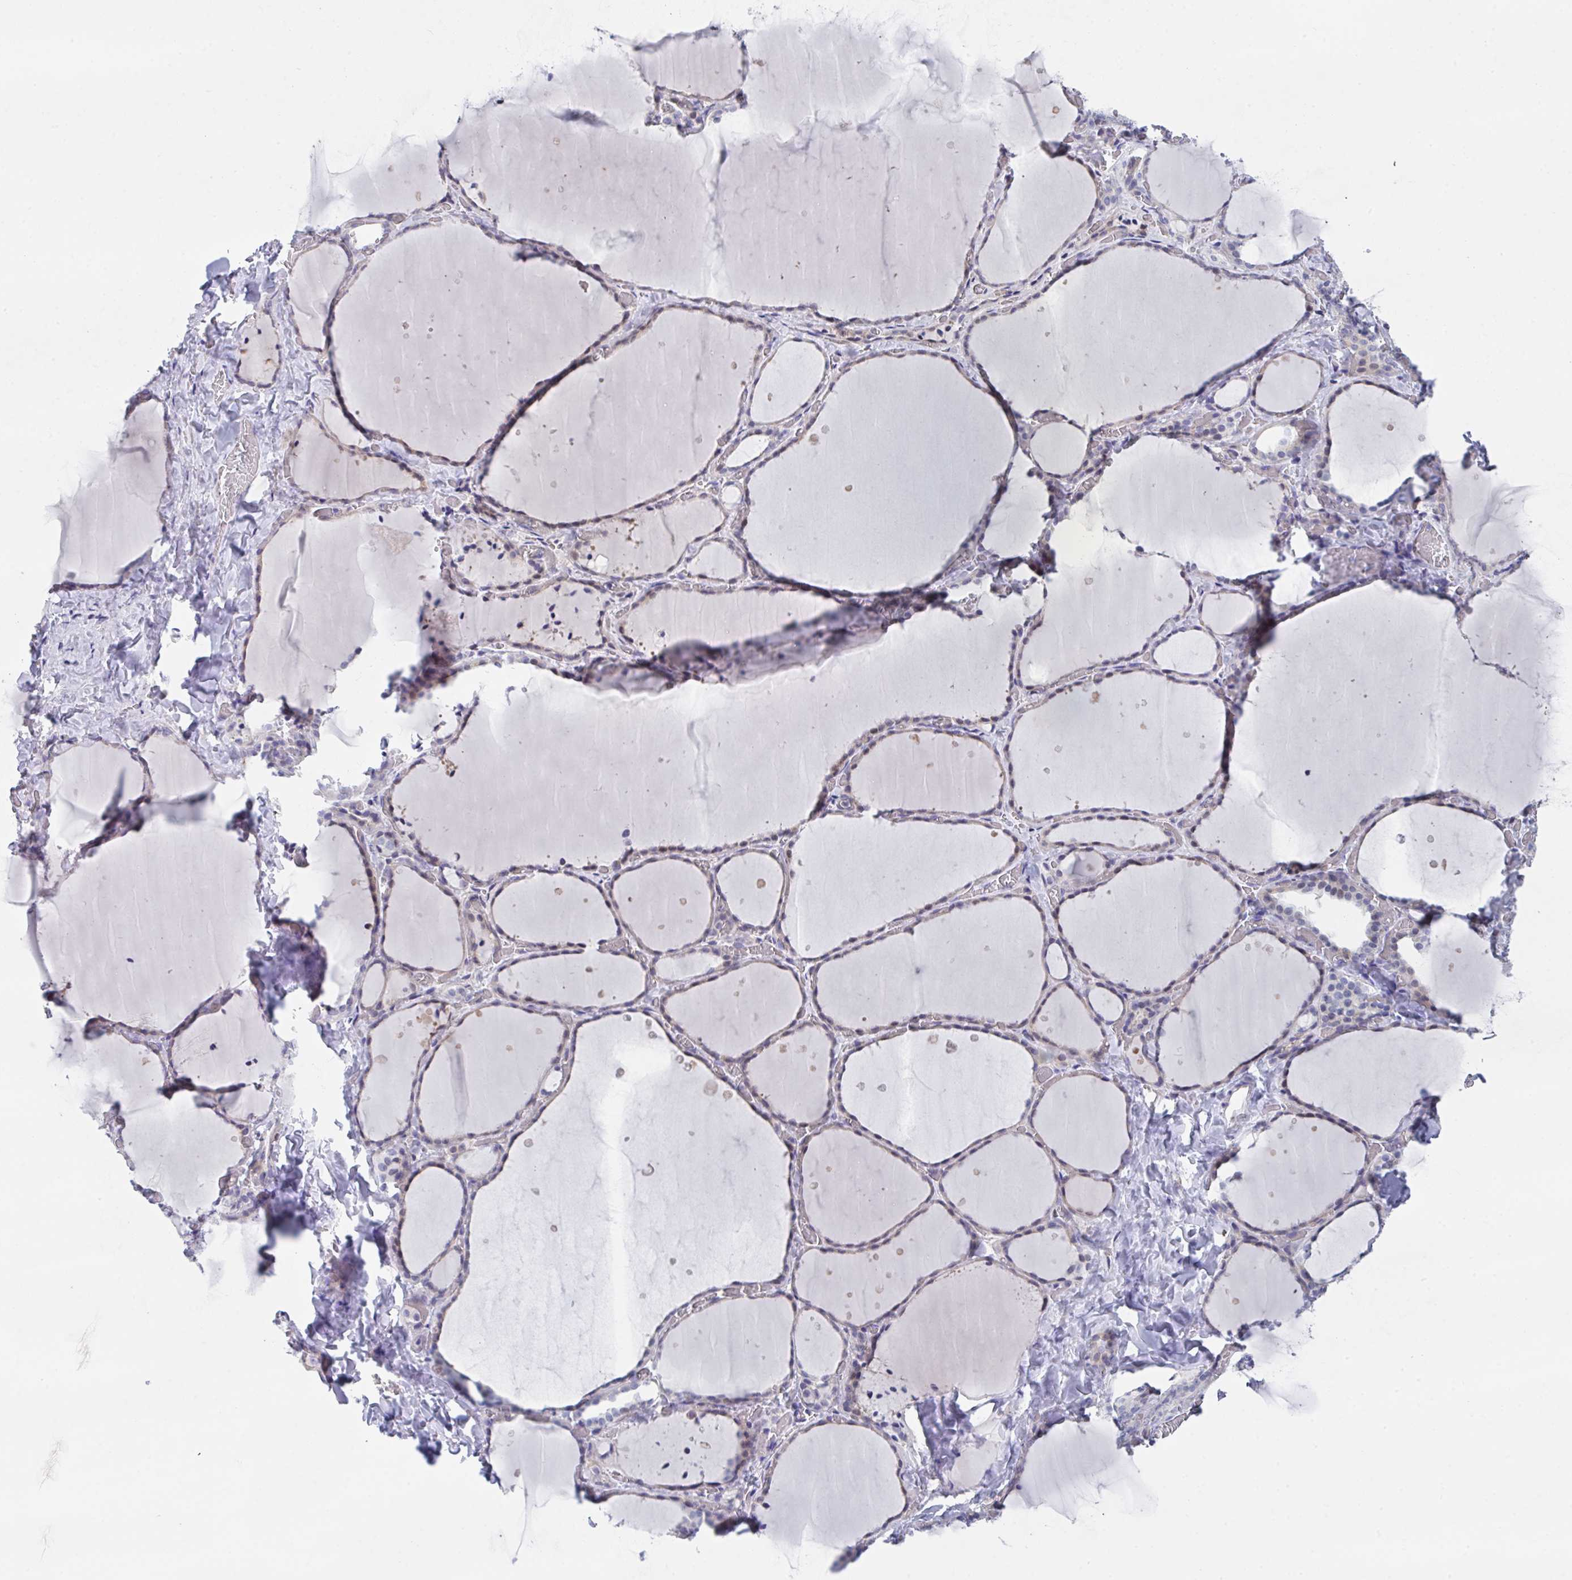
{"staining": {"intensity": "weak", "quantity": "25%-75%", "location": "cytoplasmic/membranous"}, "tissue": "thyroid gland", "cell_type": "Glandular cells", "image_type": "normal", "snomed": [{"axis": "morphology", "description": "Normal tissue, NOS"}, {"axis": "topography", "description": "Thyroid gland"}], "caption": "Immunohistochemical staining of normal human thyroid gland exhibits 25%-75% levels of weak cytoplasmic/membranous protein expression in approximately 25%-75% of glandular cells. (DAB IHC, brown staining for protein, blue staining for nuclei).", "gene": "FBXO47", "patient": {"sex": "female", "age": 36}}